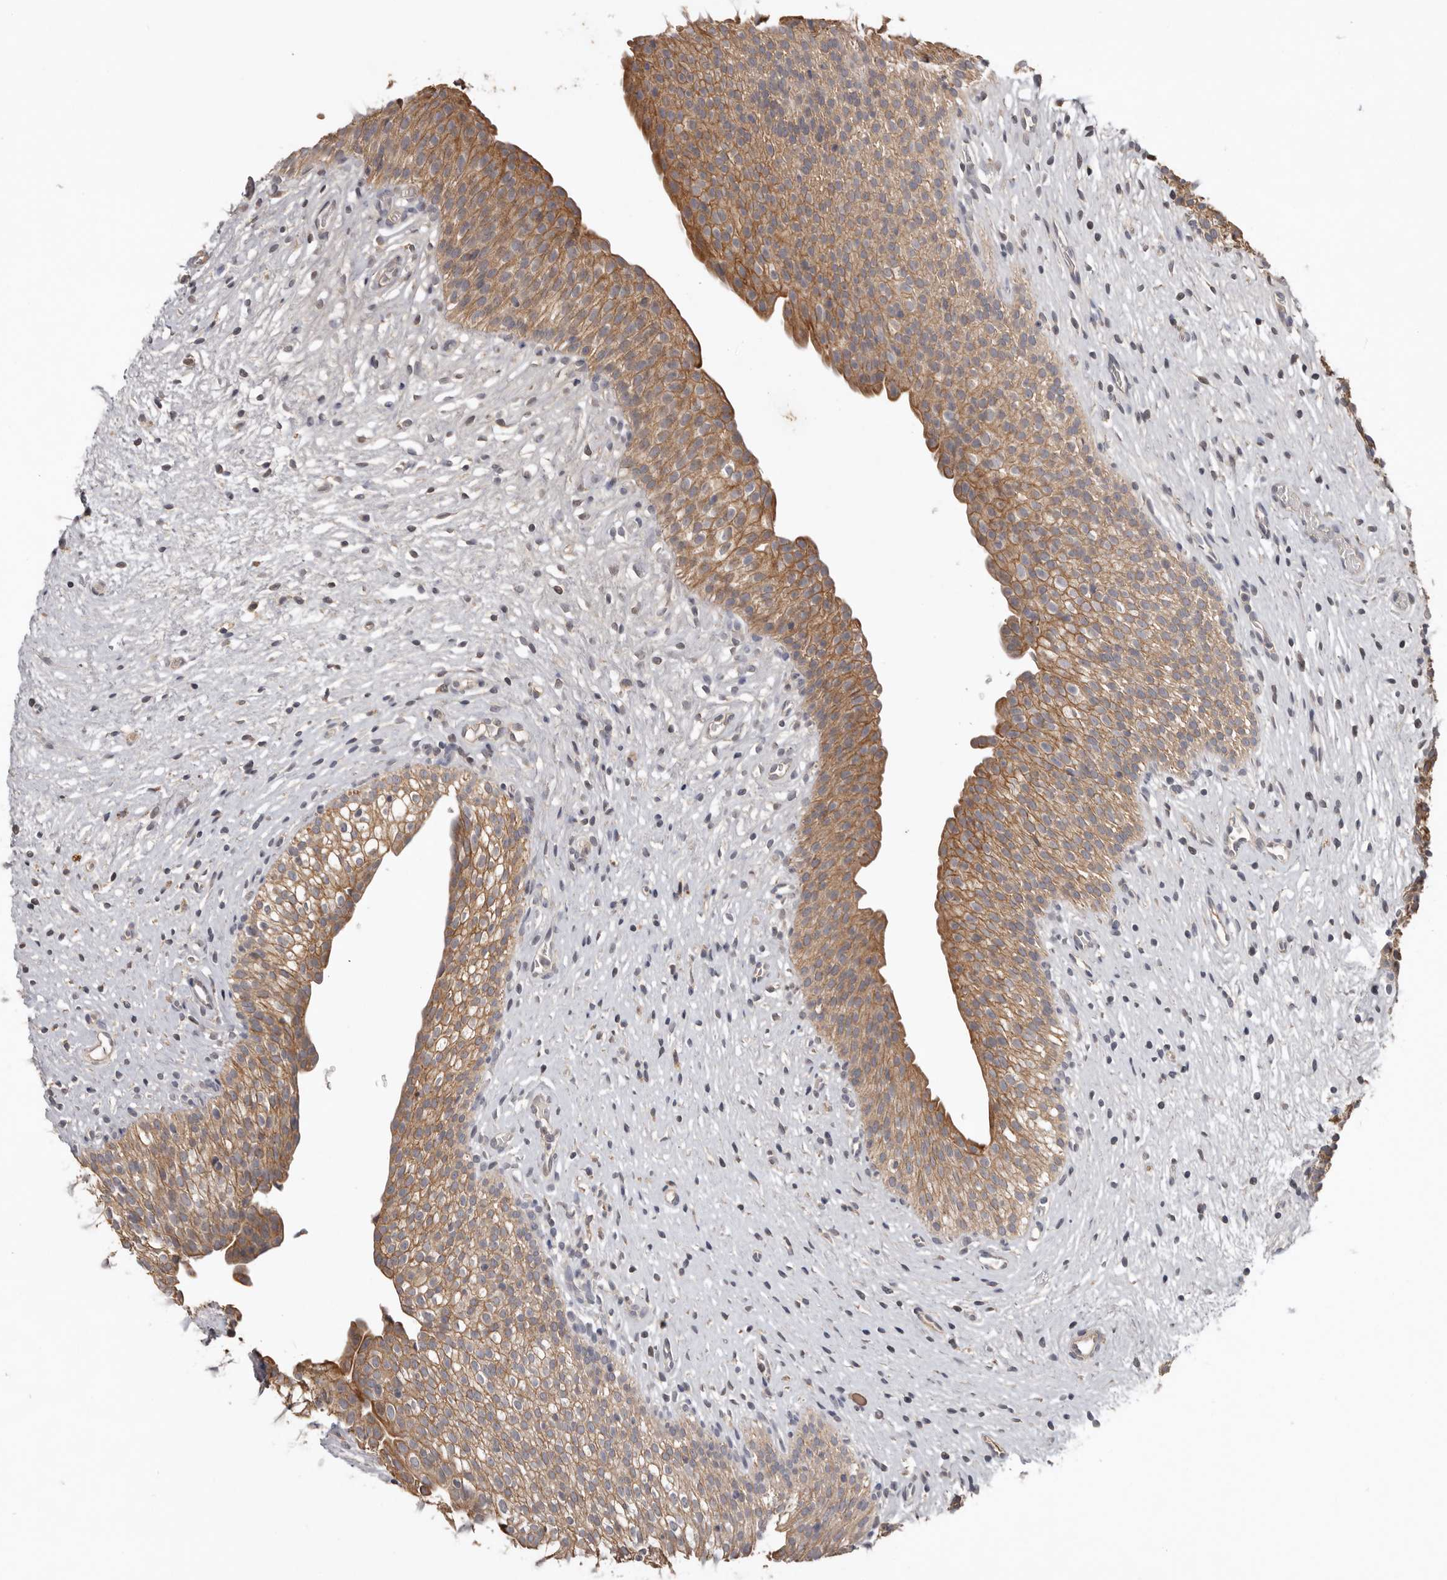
{"staining": {"intensity": "moderate", "quantity": ">75%", "location": "cytoplasmic/membranous"}, "tissue": "urinary bladder", "cell_type": "Urothelial cells", "image_type": "normal", "snomed": [{"axis": "morphology", "description": "Normal tissue, NOS"}, {"axis": "topography", "description": "Urinary bladder"}], "caption": "A medium amount of moderate cytoplasmic/membranous expression is present in approximately >75% of urothelial cells in normal urinary bladder. Immunohistochemistry (ihc) stains the protein of interest in brown and the nuclei are stained blue.", "gene": "NMUR1", "patient": {"sex": "male", "age": 1}}